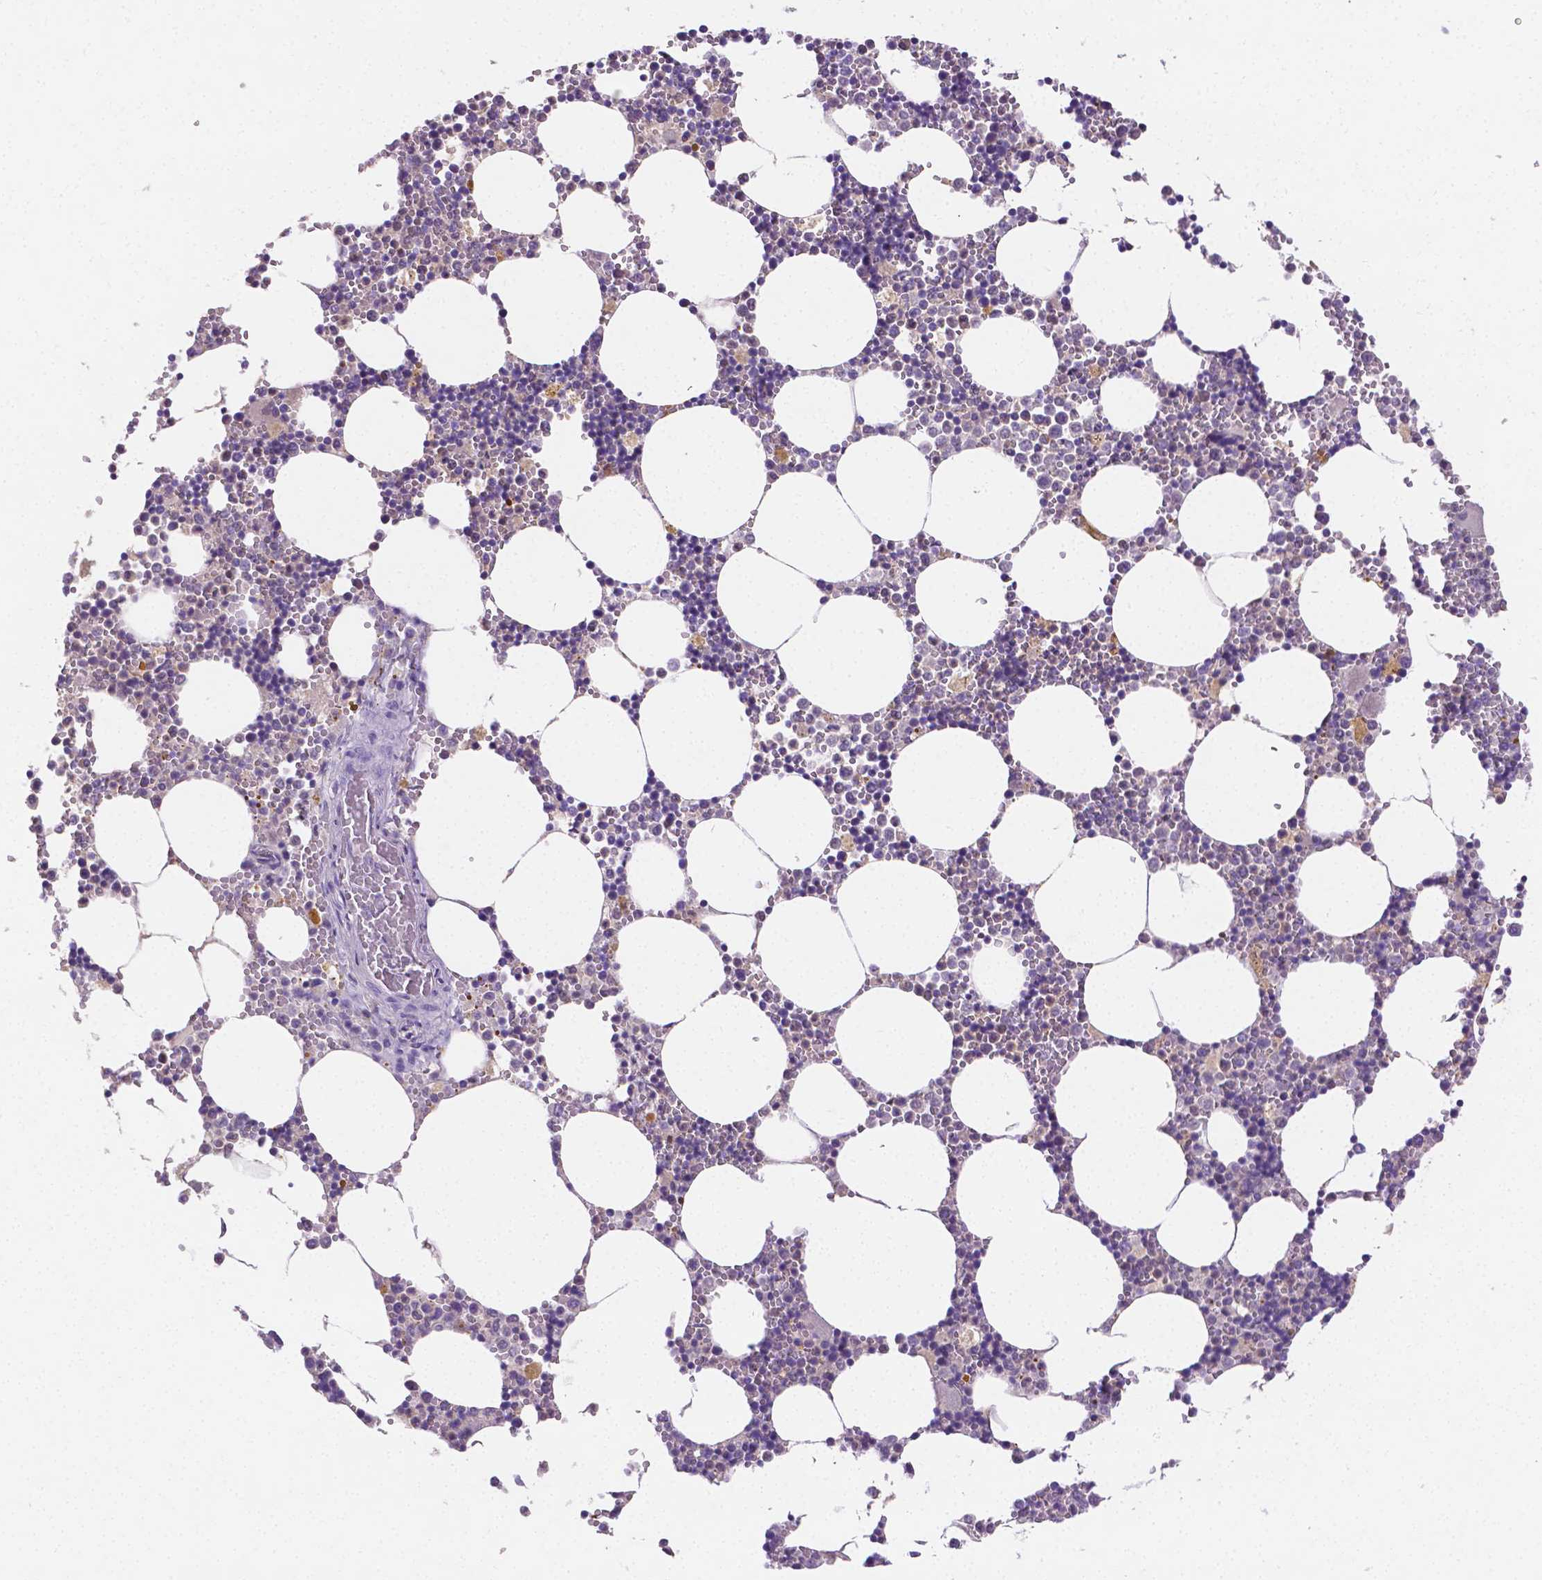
{"staining": {"intensity": "negative", "quantity": "none", "location": "none"}, "tissue": "bone marrow", "cell_type": "Hematopoietic cells", "image_type": "normal", "snomed": [{"axis": "morphology", "description": "Normal tissue, NOS"}, {"axis": "topography", "description": "Bone marrow"}], "caption": "Immunohistochemical staining of benign human bone marrow exhibits no significant expression in hematopoietic cells.", "gene": "NXPH2", "patient": {"sex": "male", "age": 54}}